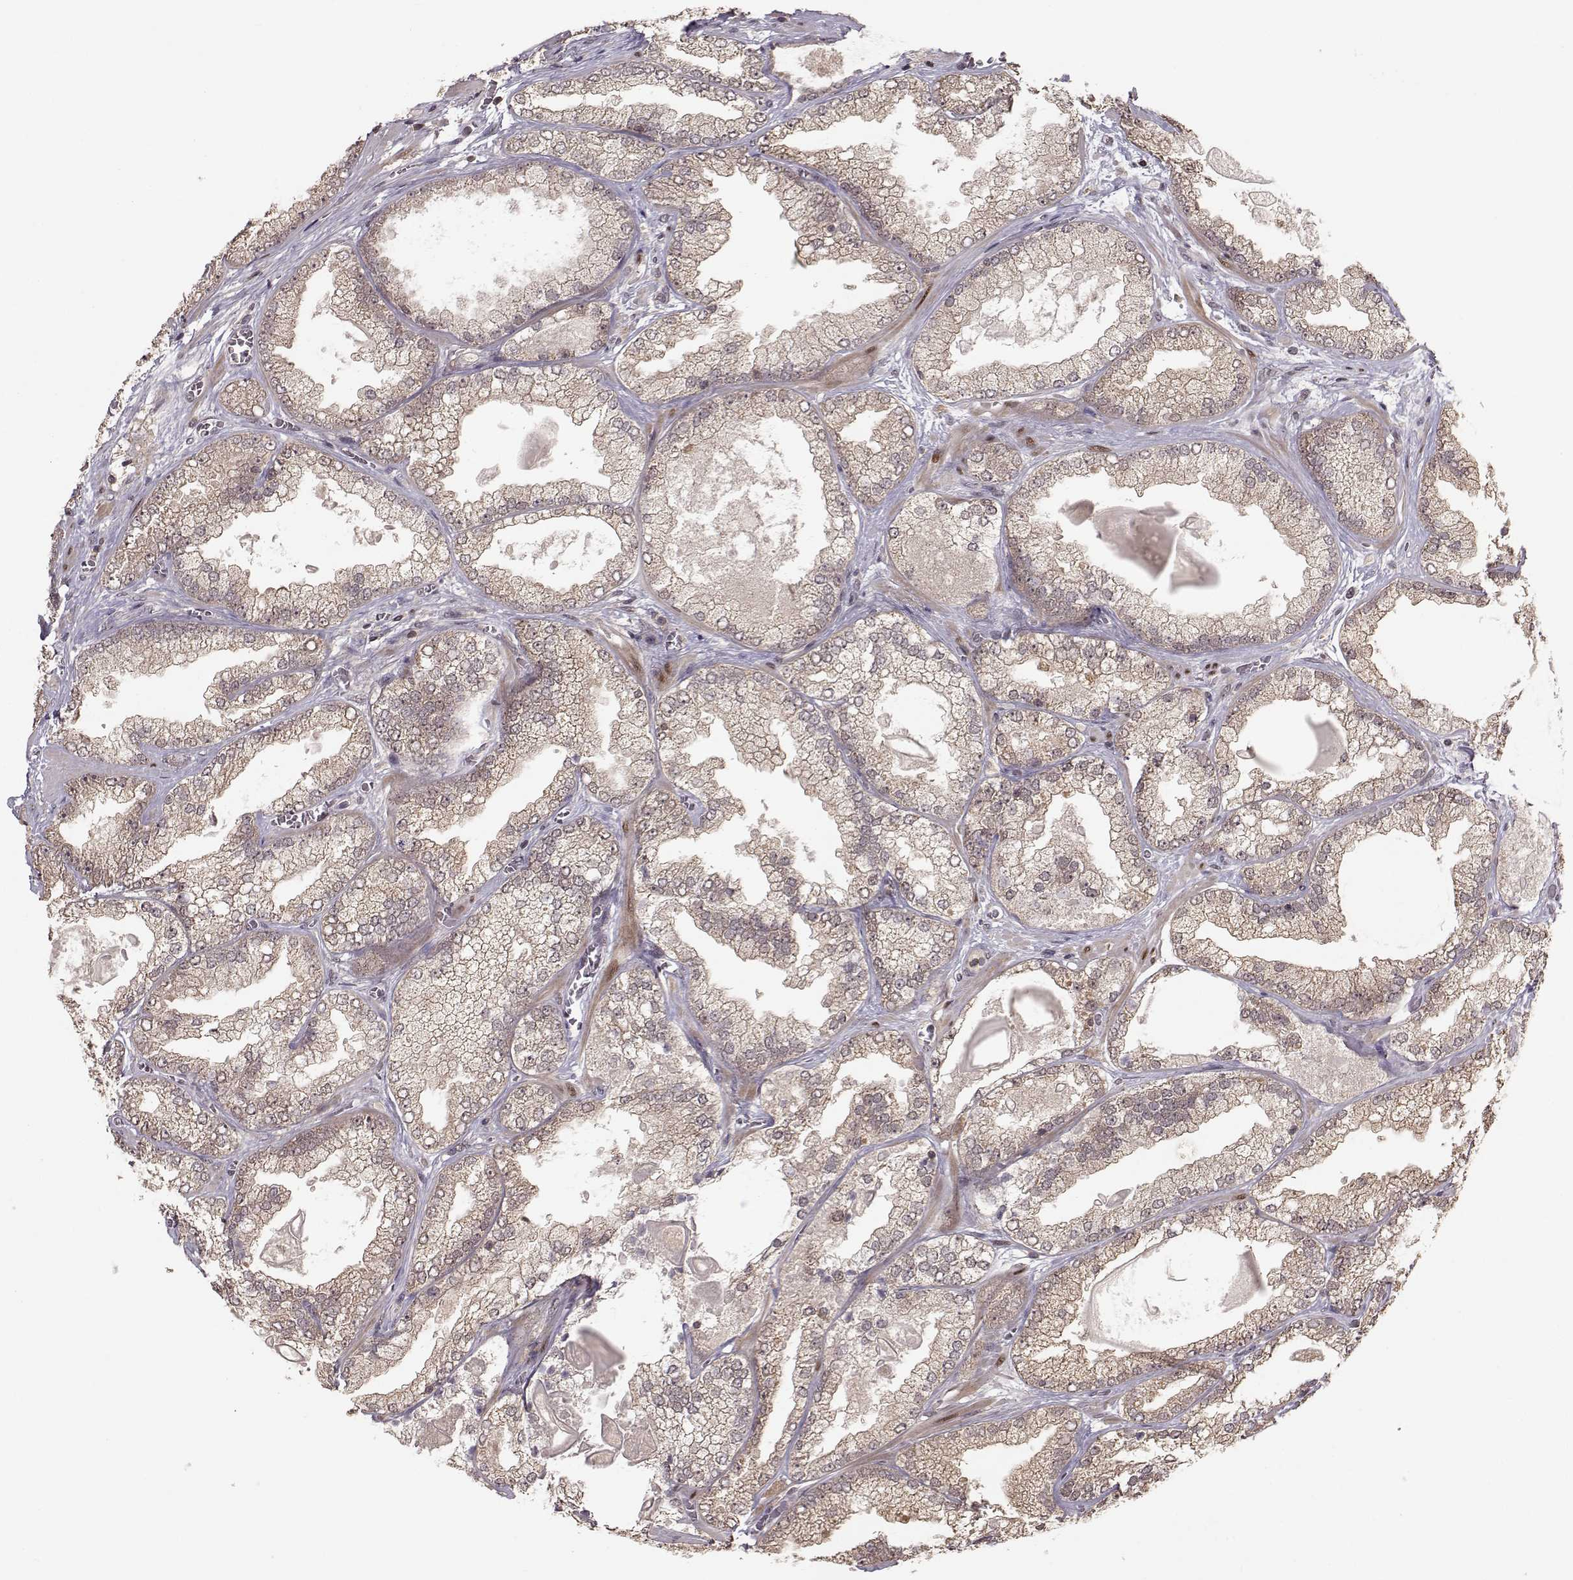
{"staining": {"intensity": "weak", "quantity": "25%-75%", "location": "cytoplasmic/membranous"}, "tissue": "prostate cancer", "cell_type": "Tumor cells", "image_type": "cancer", "snomed": [{"axis": "morphology", "description": "Adenocarcinoma, Low grade"}, {"axis": "topography", "description": "Prostate"}], "caption": "There is low levels of weak cytoplasmic/membranous staining in tumor cells of adenocarcinoma (low-grade) (prostate), as demonstrated by immunohistochemical staining (brown color).", "gene": "PLEKHG3", "patient": {"sex": "male", "age": 57}}